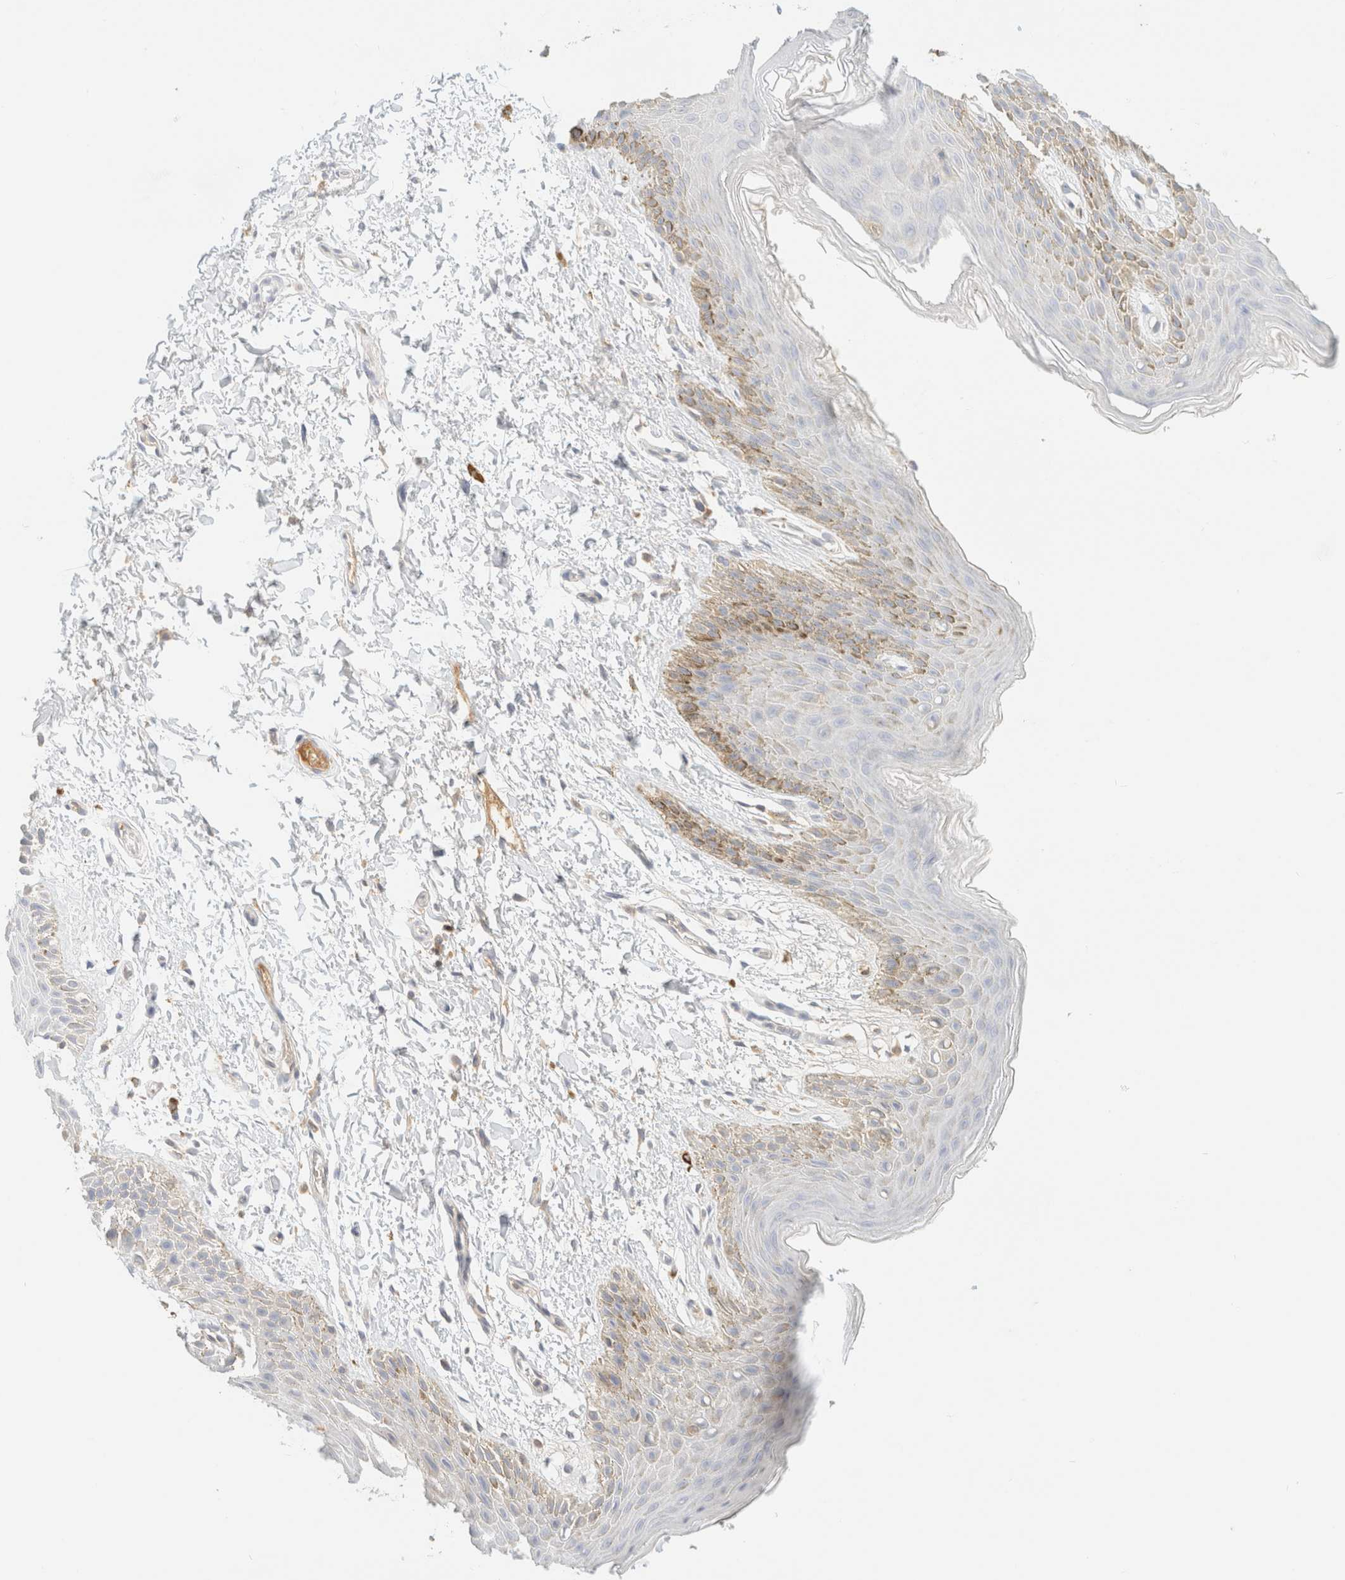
{"staining": {"intensity": "weak", "quantity": "<25%", "location": "cytoplasmic/membranous"}, "tissue": "skin", "cell_type": "Epidermal cells", "image_type": "normal", "snomed": [{"axis": "morphology", "description": "Normal tissue, NOS"}, {"axis": "topography", "description": "Anal"}, {"axis": "topography", "description": "Peripheral nerve tissue"}], "caption": "An immunohistochemistry (IHC) micrograph of benign skin is shown. There is no staining in epidermal cells of skin. (DAB (3,3'-diaminobenzidine) immunohistochemistry visualized using brightfield microscopy, high magnification).", "gene": "FHOD1", "patient": {"sex": "male", "age": 44}}